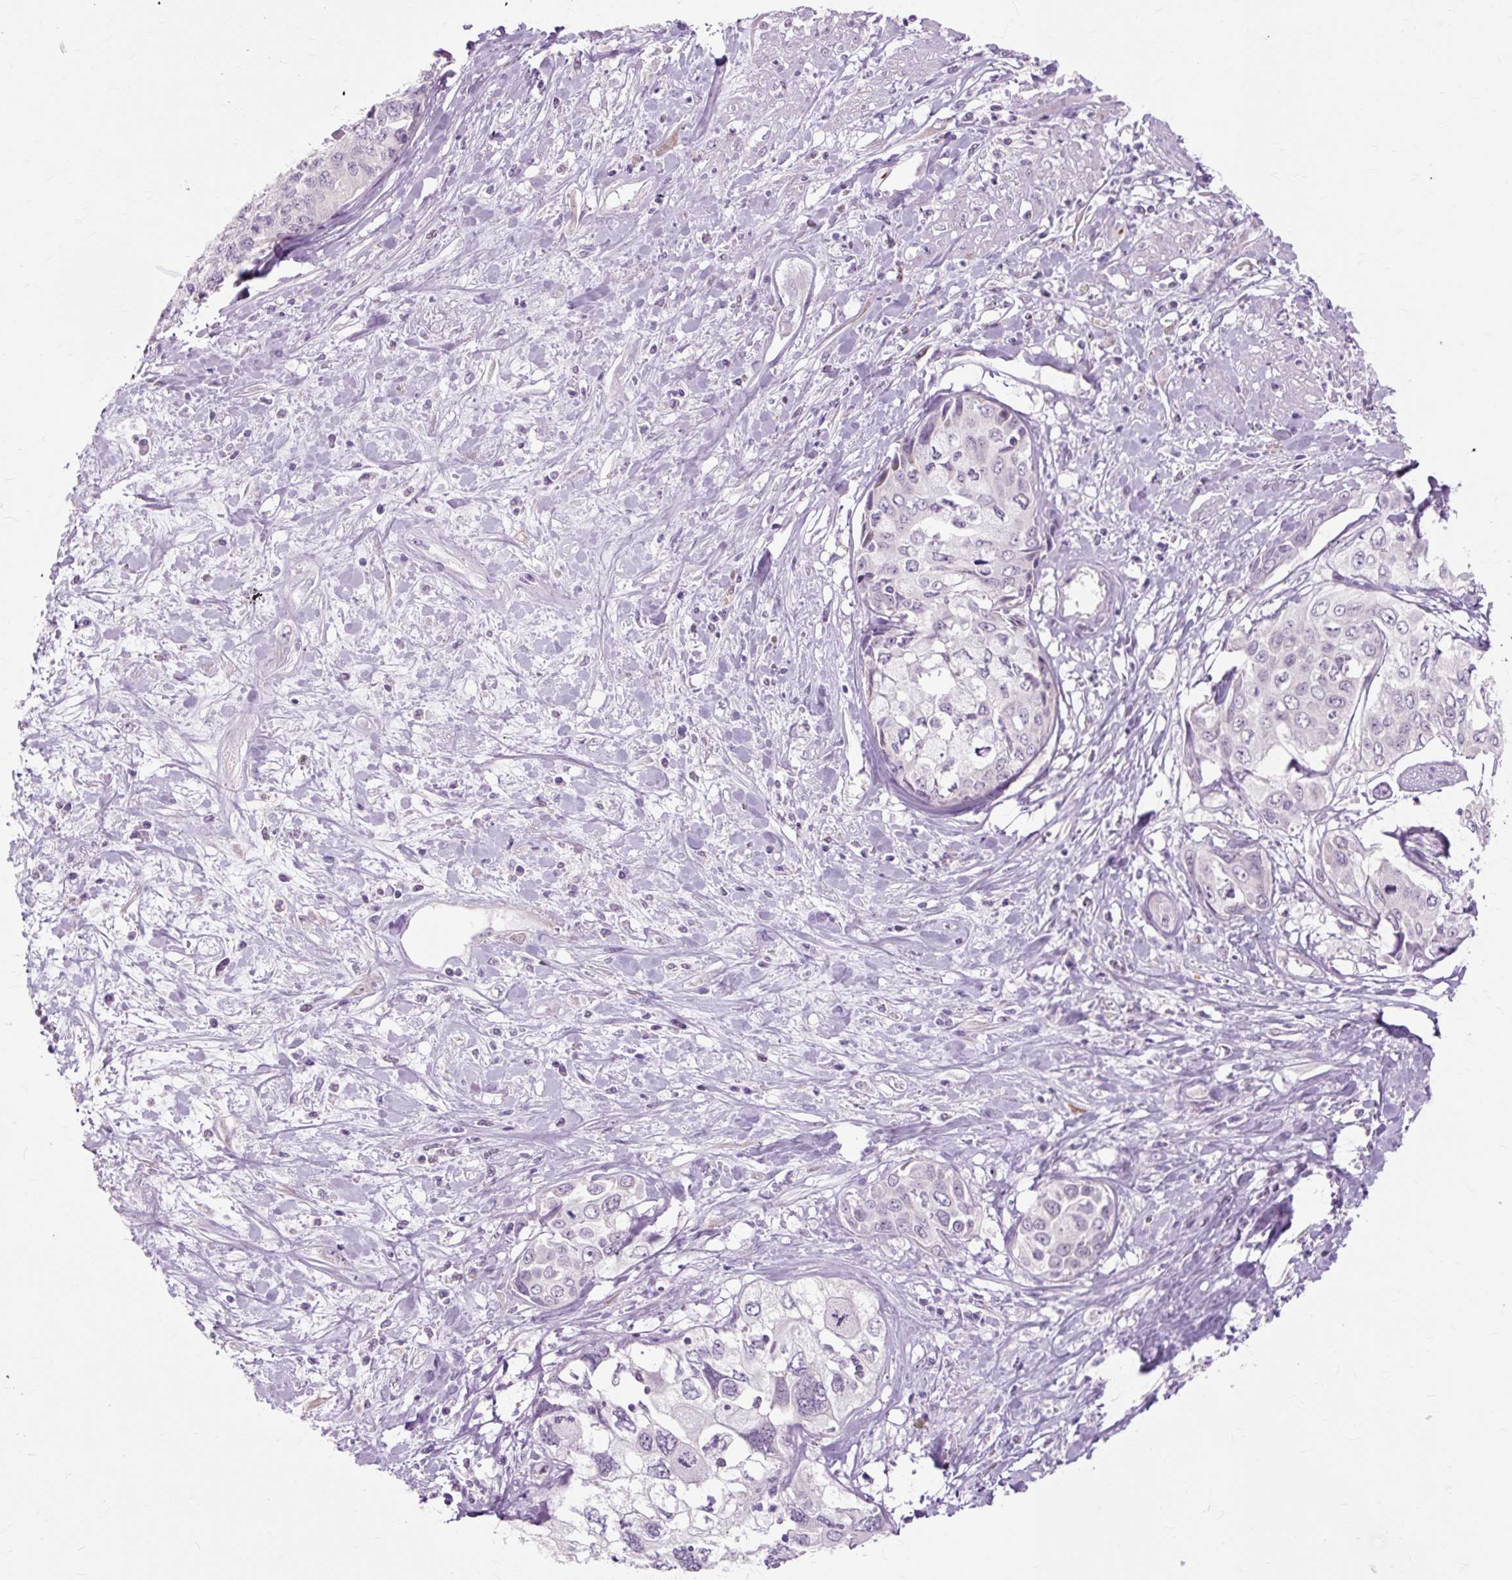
{"staining": {"intensity": "negative", "quantity": "none", "location": "none"}, "tissue": "cervical cancer", "cell_type": "Tumor cells", "image_type": "cancer", "snomed": [{"axis": "morphology", "description": "Squamous cell carcinoma, NOS"}, {"axis": "topography", "description": "Cervix"}], "caption": "High magnification brightfield microscopy of cervical cancer (squamous cell carcinoma) stained with DAB (3,3'-diaminobenzidine) (brown) and counterstained with hematoxylin (blue): tumor cells show no significant positivity.", "gene": "ZNF35", "patient": {"sex": "female", "age": 31}}